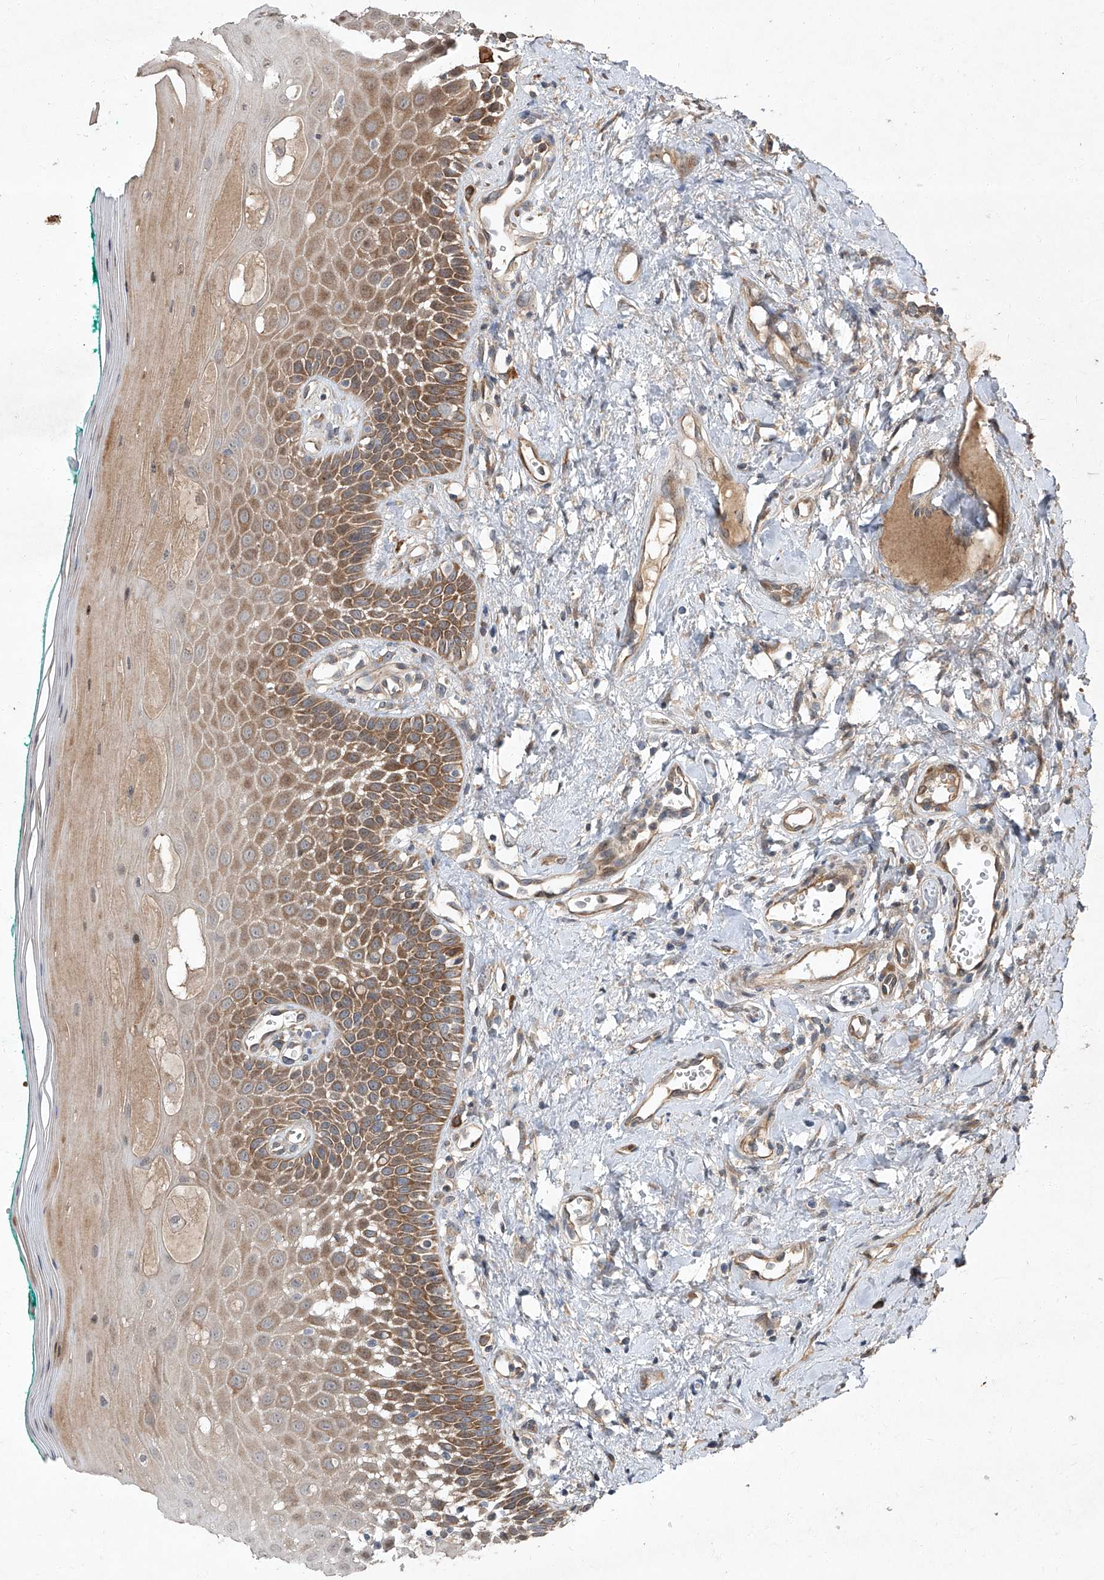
{"staining": {"intensity": "moderate", "quantity": ">75%", "location": "cytoplasmic/membranous"}, "tissue": "oral mucosa", "cell_type": "Squamous epithelial cells", "image_type": "normal", "snomed": [{"axis": "morphology", "description": "Normal tissue, NOS"}, {"axis": "topography", "description": "Oral tissue"}], "caption": "Oral mucosa stained with immunohistochemistry (IHC) exhibits moderate cytoplasmic/membranous expression in approximately >75% of squamous epithelial cells.", "gene": "CCN1", "patient": {"sex": "female", "age": 70}}